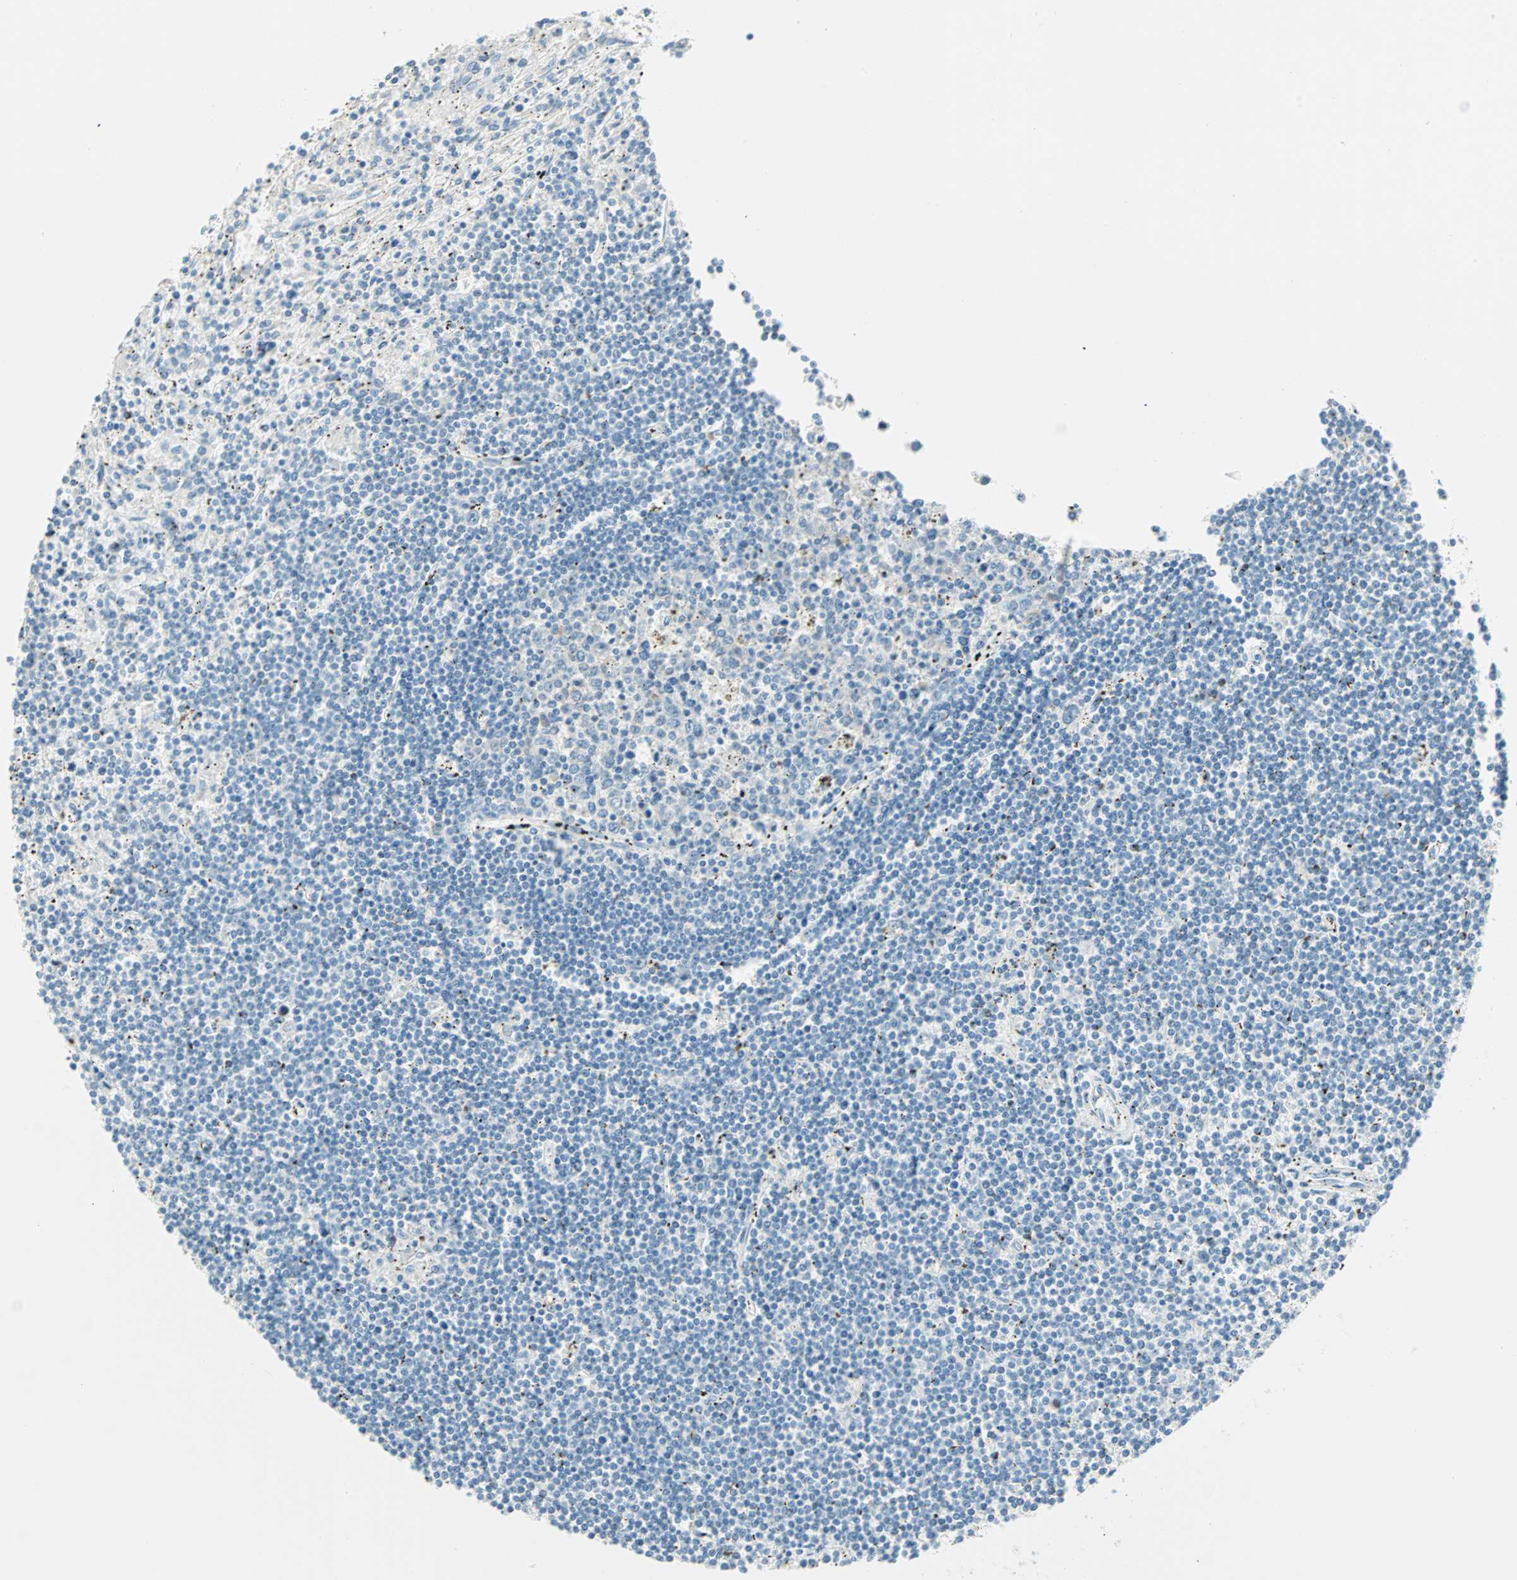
{"staining": {"intensity": "negative", "quantity": "none", "location": "none"}, "tissue": "lymphoma", "cell_type": "Tumor cells", "image_type": "cancer", "snomed": [{"axis": "morphology", "description": "Malignant lymphoma, non-Hodgkin's type, Low grade"}, {"axis": "topography", "description": "Spleen"}], "caption": "Immunohistochemistry photomicrograph of neoplastic tissue: low-grade malignant lymphoma, non-Hodgkin's type stained with DAB (3,3'-diaminobenzidine) shows no significant protein expression in tumor cells.", "gene": "ATF6", "patient": {"sex": "male", "age": 73}}